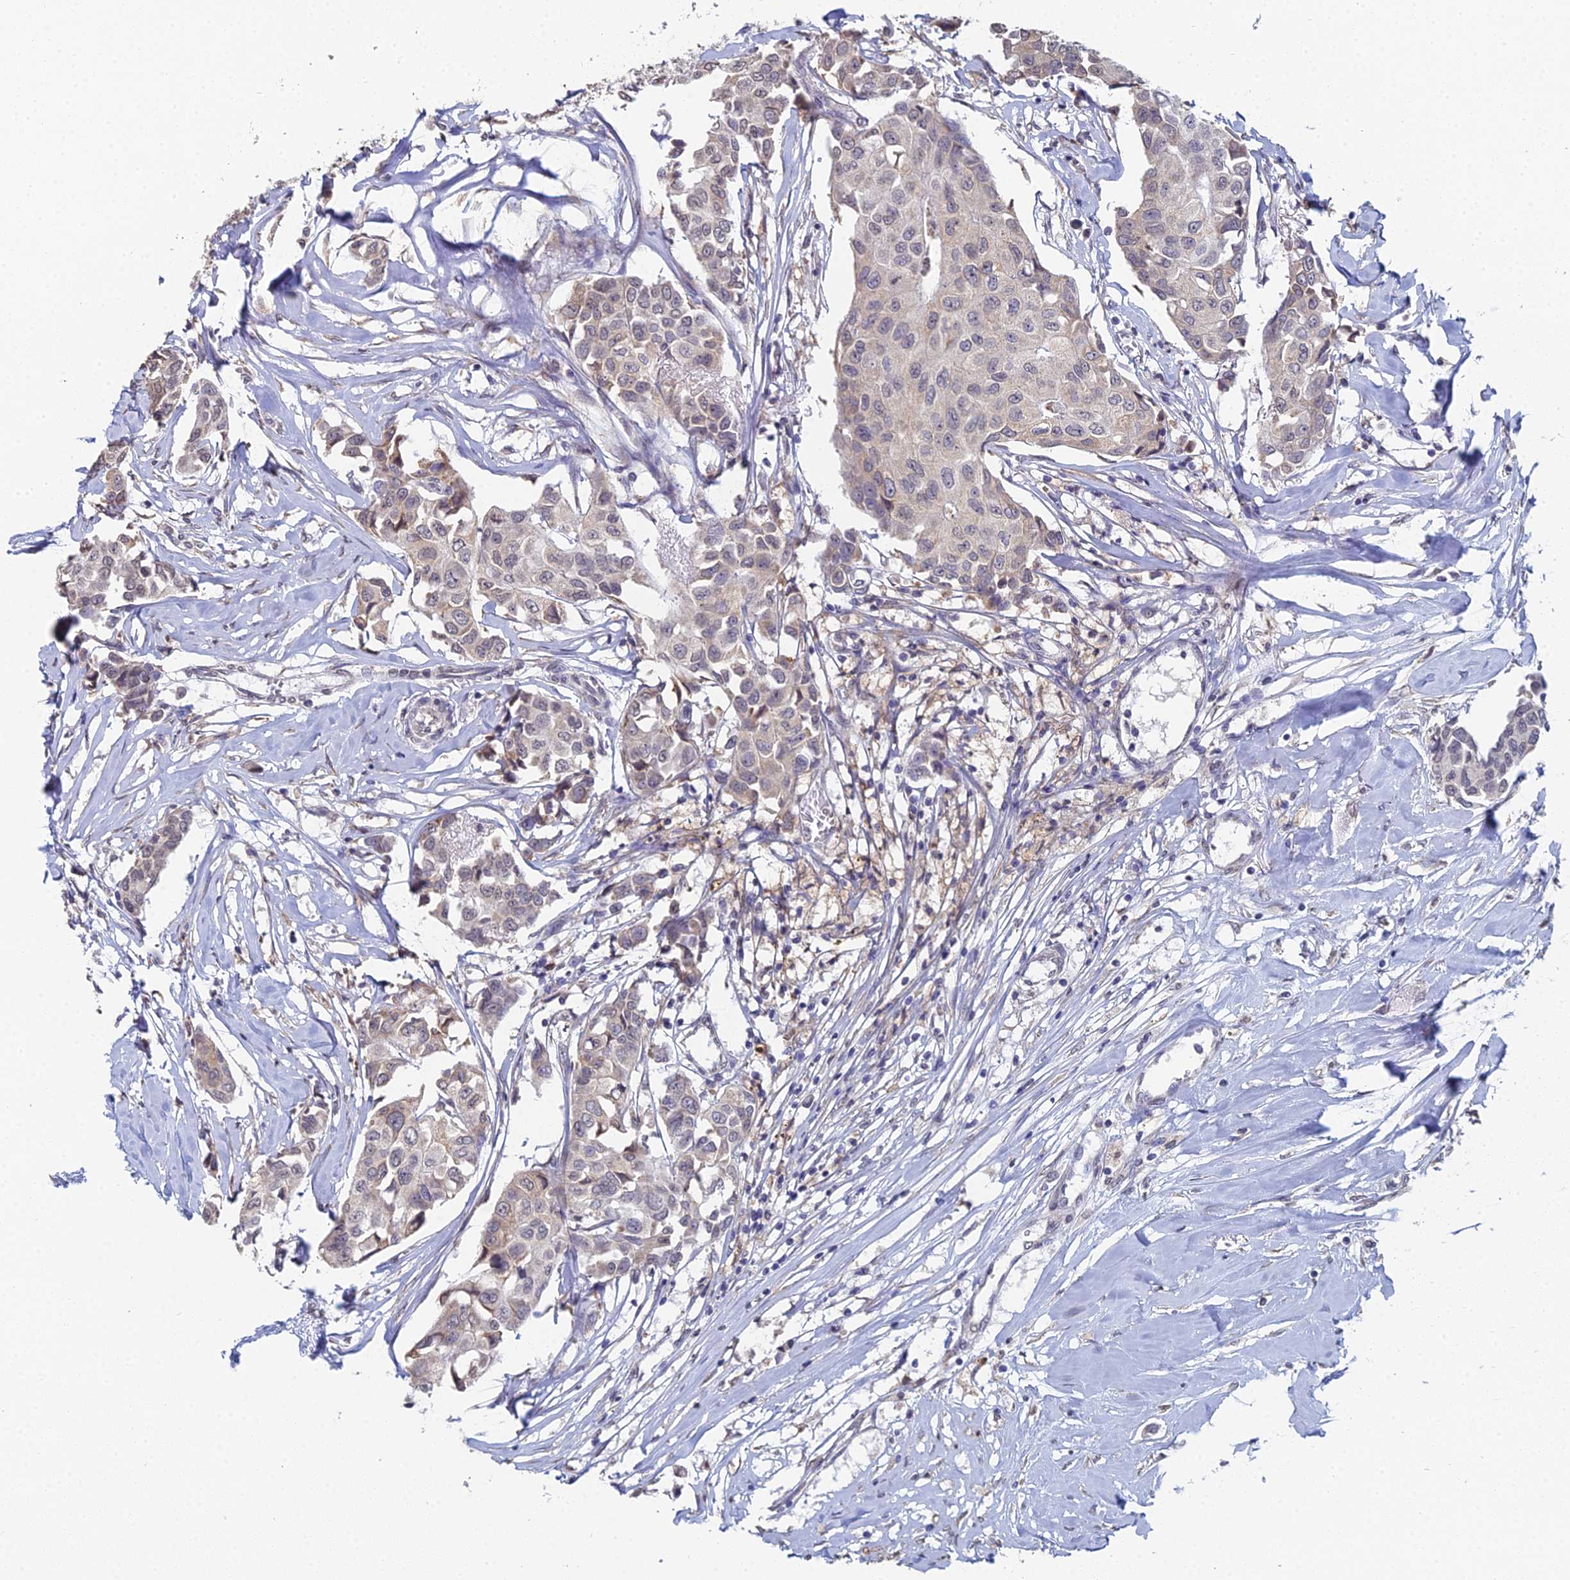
{"staining": {"intensity": "weak", "quantity": "<25%", "location": "cytoplasmic/membranous"}, "tissue": "breast cancer", "cell_type": "Tumor cells", "image_type": "cancer", "snomed": [{"axis": "morphology", "description": "Duct carcinoma"}, {"axis": "topography", "description": "Breast"}], "caption": "This is a photomicrograph of IHC staining of breast intraductal carcinoma, which shows no expression in tumor cells.", "gene": "PRR22", "patient": {"sex": "female", "age": 80}}